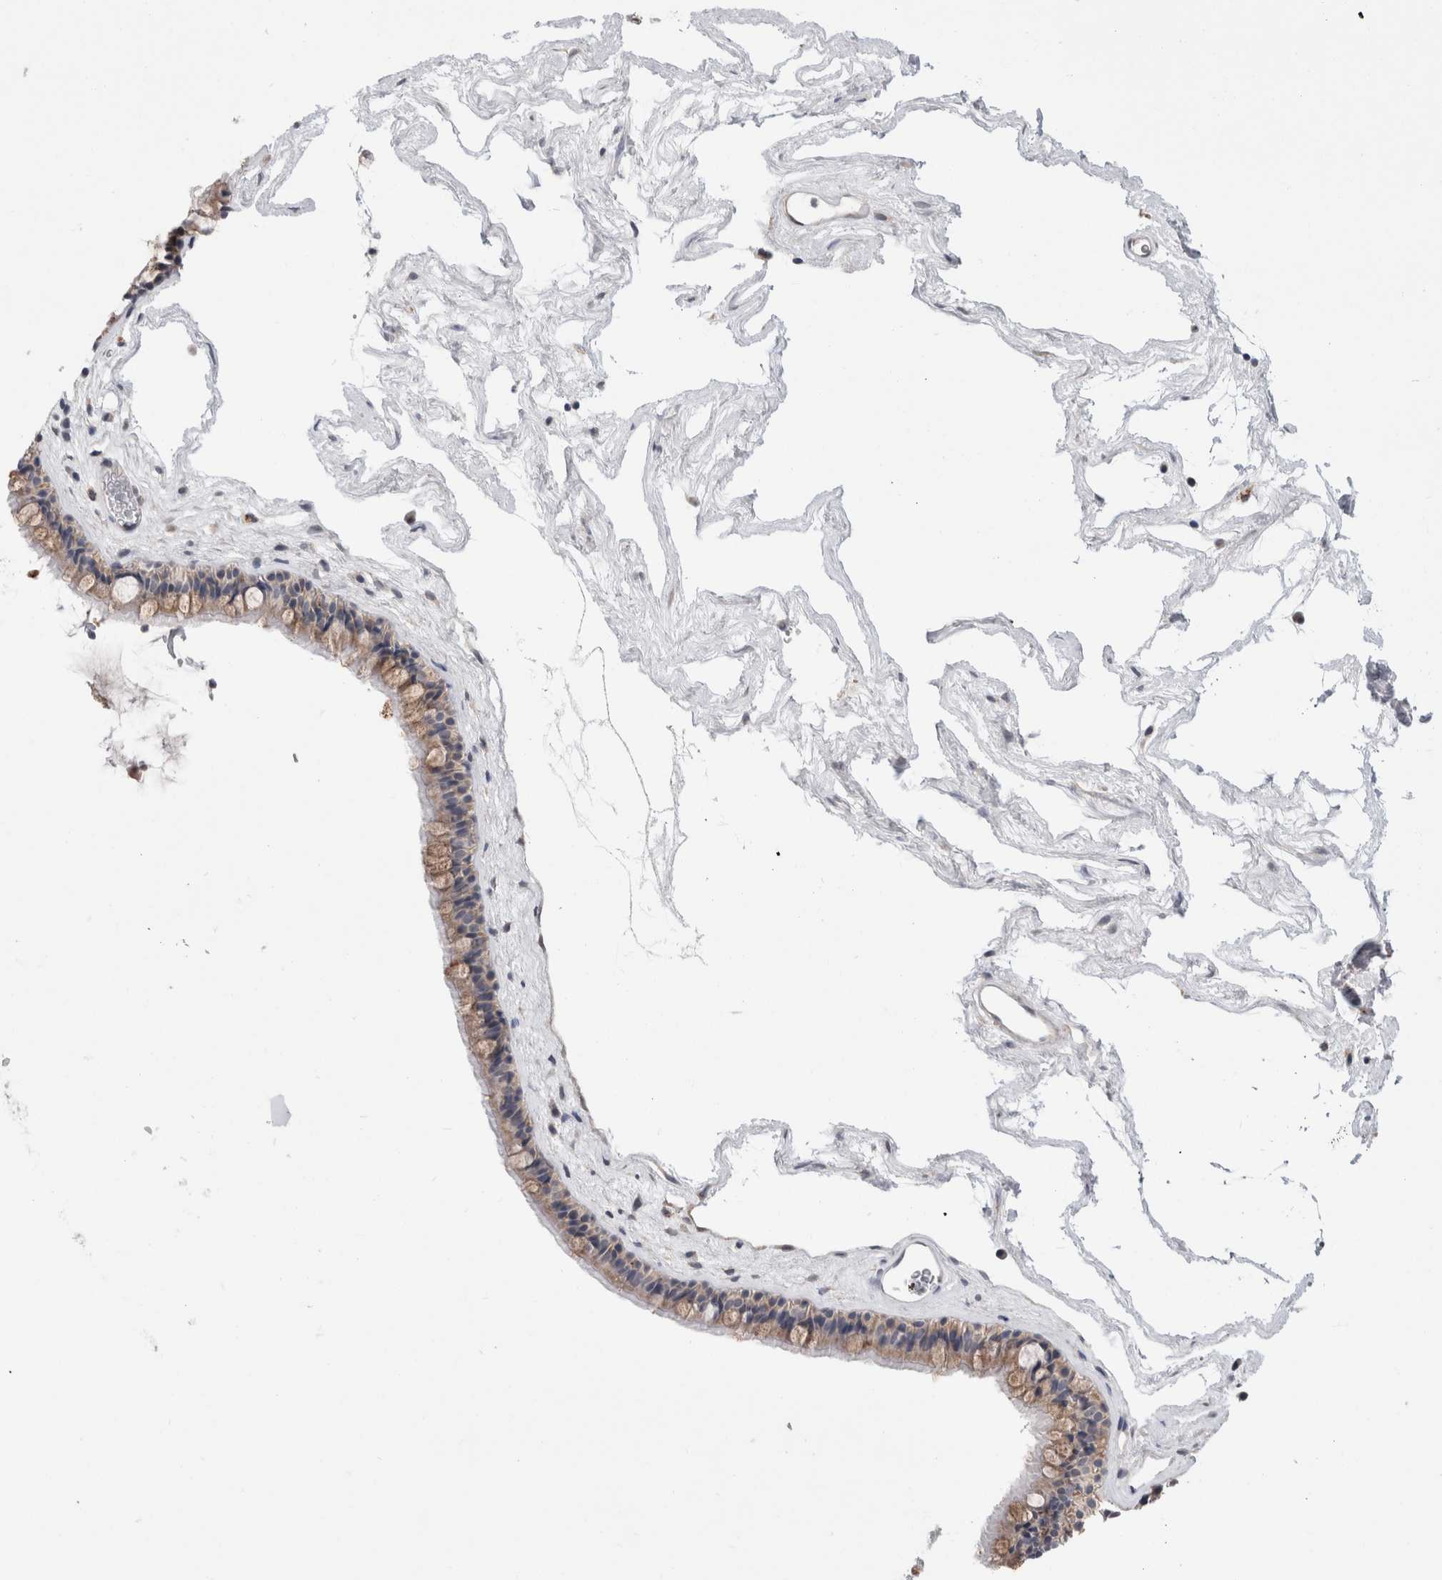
{"staining": {"intensity": "moderate", "quantity": ">75%", "location": "cytoplasmic/membranous"}, "tissue": "nasopharynx", "cell_type": "Respiratory epithelial cells", "image_type": "normal", "snomed": [{"axis": "morphology", "description": "Normal tissue, NOS"}, {"axis": "morphology", "description": "Inflammation, NOS"}, {"axis": "topography", "description": "Nasopharynx"}], "caption": "Immunohistochemistry micrograph of unremarkable nasopharynx: human nasopharynx stained using immunohistochemistry (IHC) shows medium levels of moderate protein expression localized specifically in the cytoplasmic/membranous of respiratory epithelial cells, appearing as a cytoplasmic/membranous brown color.", "gene": "MRPL37", "patient": {"sex": "male", "age": 48}}